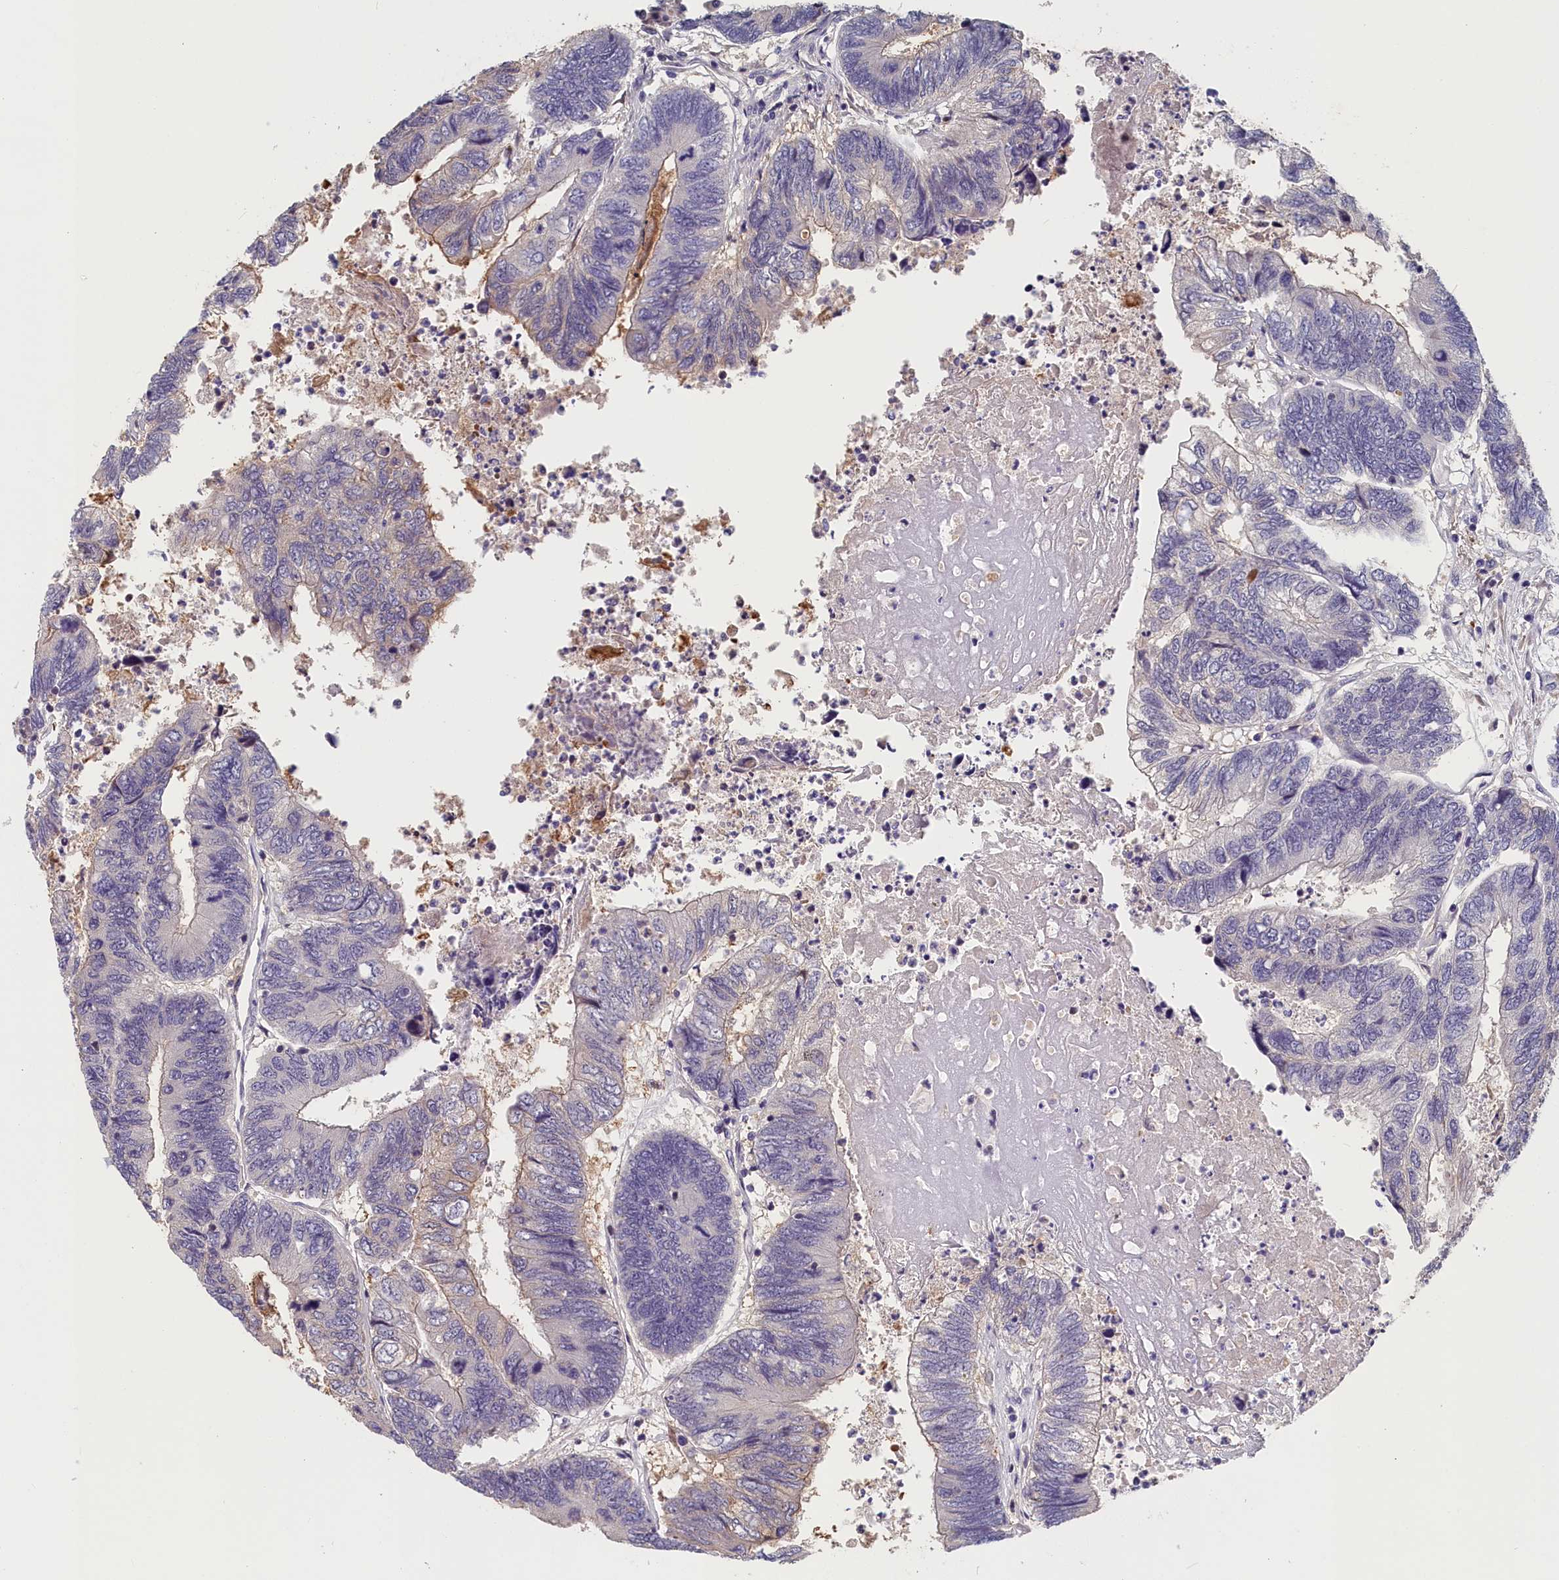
{"staining": {"intensity": "negative", "quantity": "none", "location": "none"}, "tissue": "colorectal cancer", "cell_type": "Tumor cells", "image_type": "cancer", "snomed": [{"axis": "morphology", "description": "Adenocarcinoma, NOS"}, {"axis": "topography", "description": "Colon"}], "caption": "Colorectal cancer stained for a protein using IHC exhibits no expression tumor cells.", "gene": "TMEM116", "patient": {"sex": "female", "age": 67}}